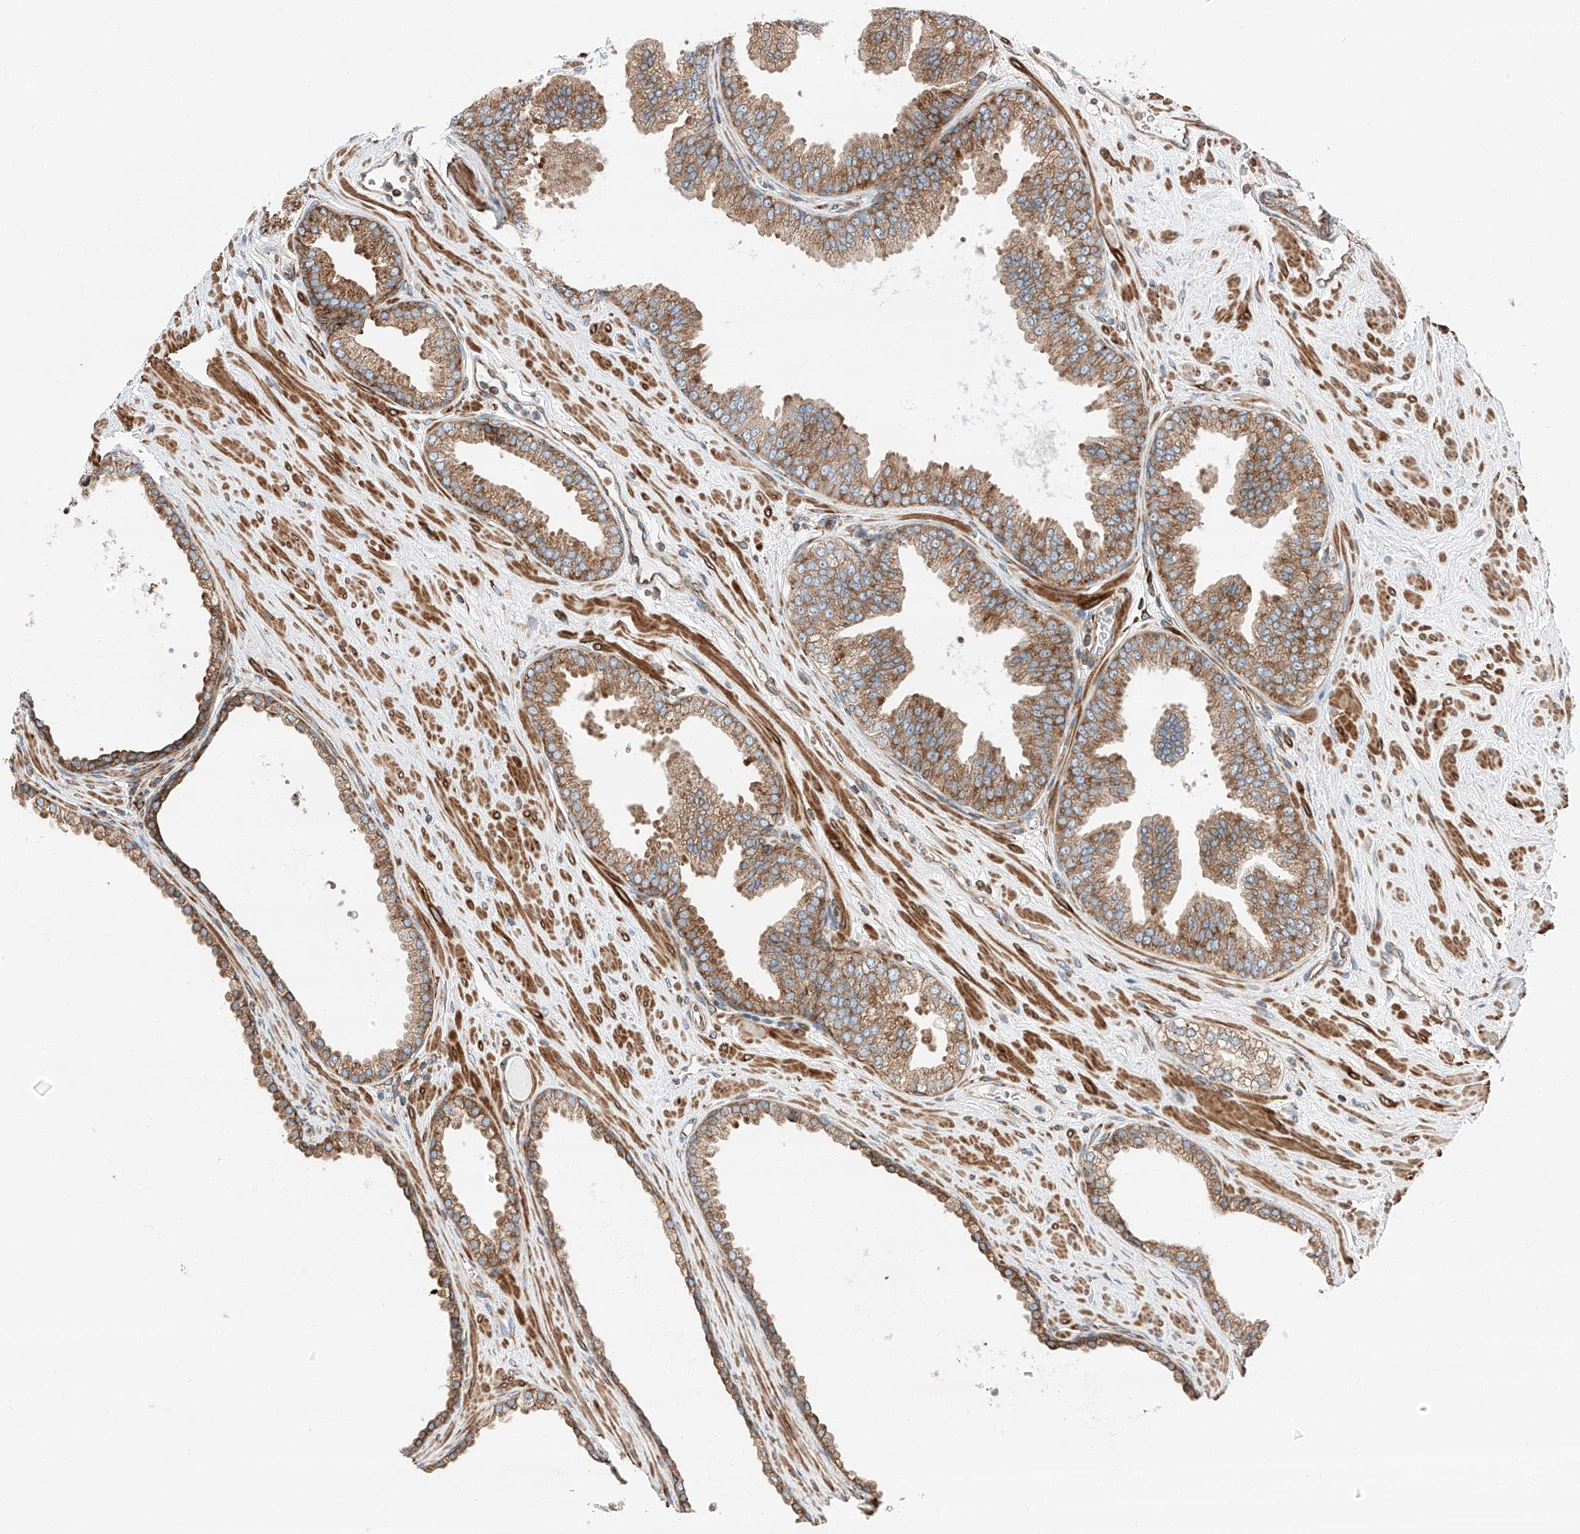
{"staining": {"intensity": "moderate", "quantity": ">75%", "location": "cytoplasmic/membranous"}, "tissue": "prostate cancer", "cell_type": "Tumor cells", "image_type": "cancer", "snomed": [{"axis": "morphology", "description": "Adenocarcinoma, Low grade"}, {"axis": "topography", "description": "Prostate"}], "caption": "Moderate cytoplasmic/membranous staining for a protein is seen in about >75% of tumor cells of prostate cancer using IHC.", "gene": "ZC3H15", "patient": {"sex": "male", "age": 62}}